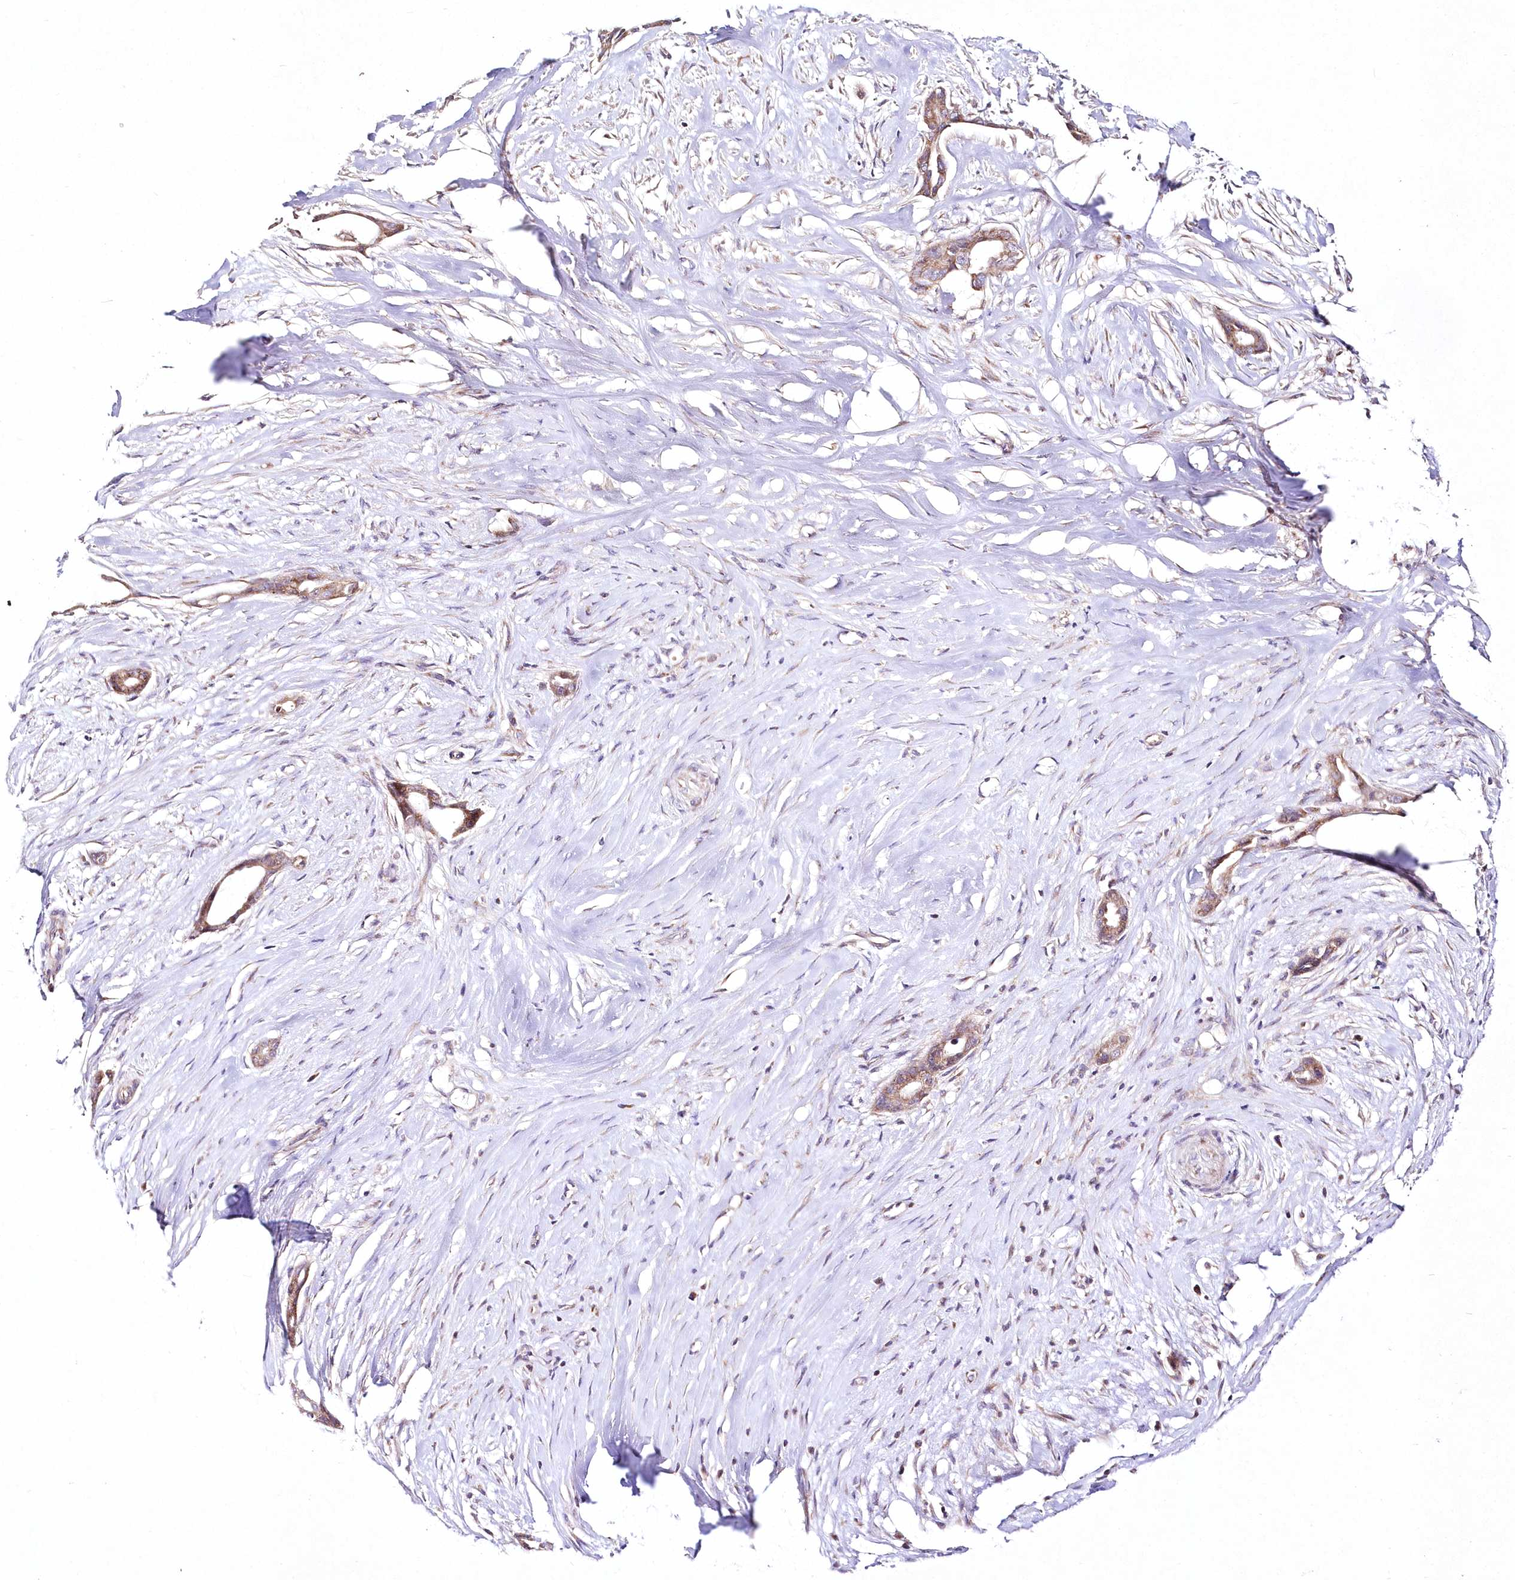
{"staining": {"intensity": "moderate", "quantity": ">75%", "location": "cytoplasmic/membranous"}, "tissue": "liver cancer", "cell_type": "Tumor cells", "image_type": "cancer", "snomed": [{"axis": "morphology", "description": "Cholangiocarcinoma"}, {"axis": "topography", "description": "Liver"}], "caption": "This photomicrograph exhibits IHC staining of human liver cholangiocarcinoma, with medium moderate cytoplasmic/membranous expression in approximately >75% of tumor cells.", "gene": "DNA2", "patient": {"sex": "female", "age": 55}}